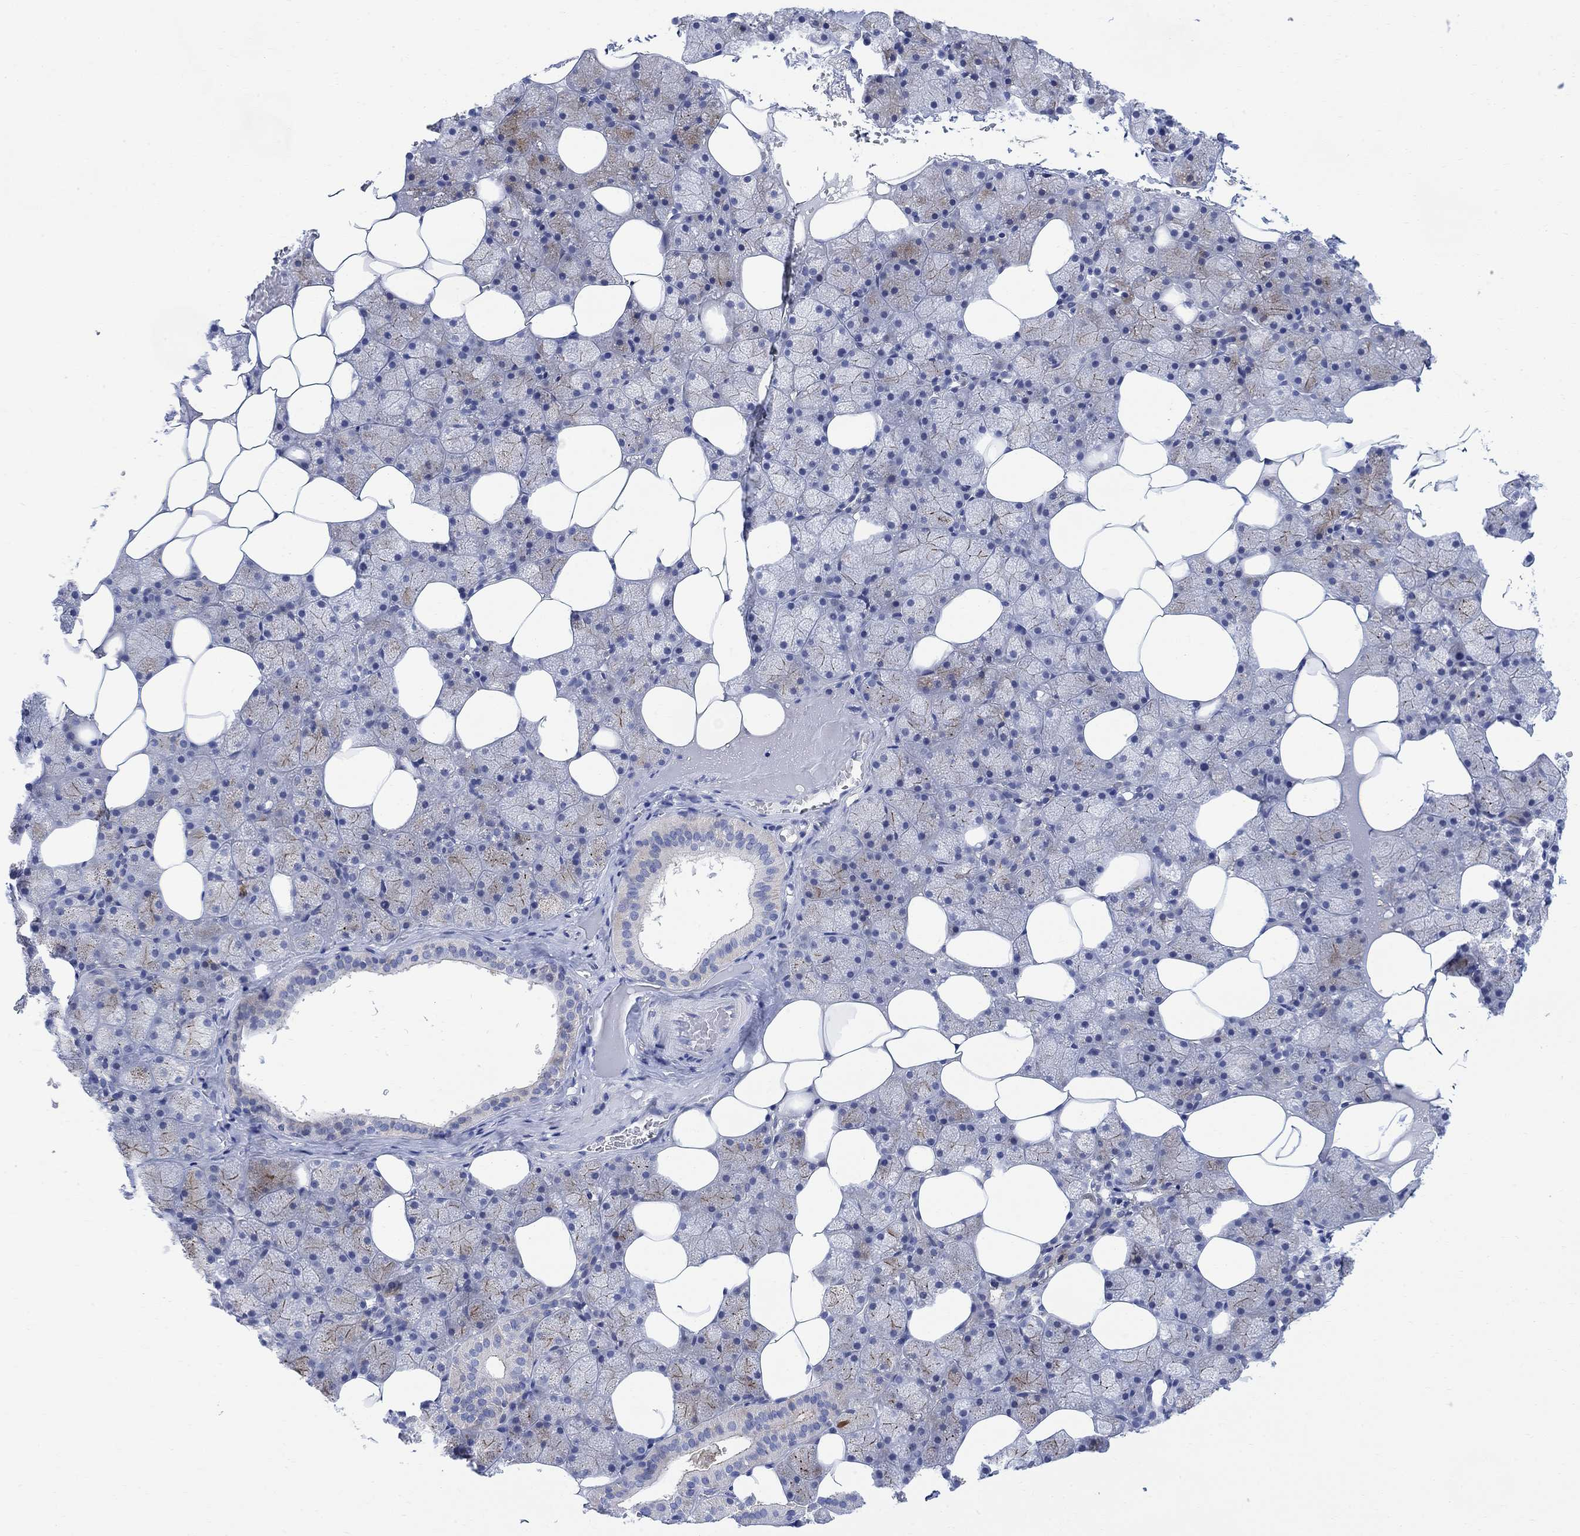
{"staining": {"intensity": "moderate", "quantity": "<25%", "location": "cytoplasmic/membranous"}, "tissue": "salivary gland", "cell_type": "Glandular cells", "image_type": "normal", "snomed": [{"axis": "morphology", "description": "Normal tissue, NOS"}, {"axis": "topography", "description": "Salivary gland"}], "caption": "This photomicrograph displays immunohistochemistry (IHC) staining of unremarkable salivary gland, with low moderate cytoplasmic/membranous expression in approximately <25% of glandular cells.", "gene": "ARSK", "patient": {"sex": "male", "age": 38}}